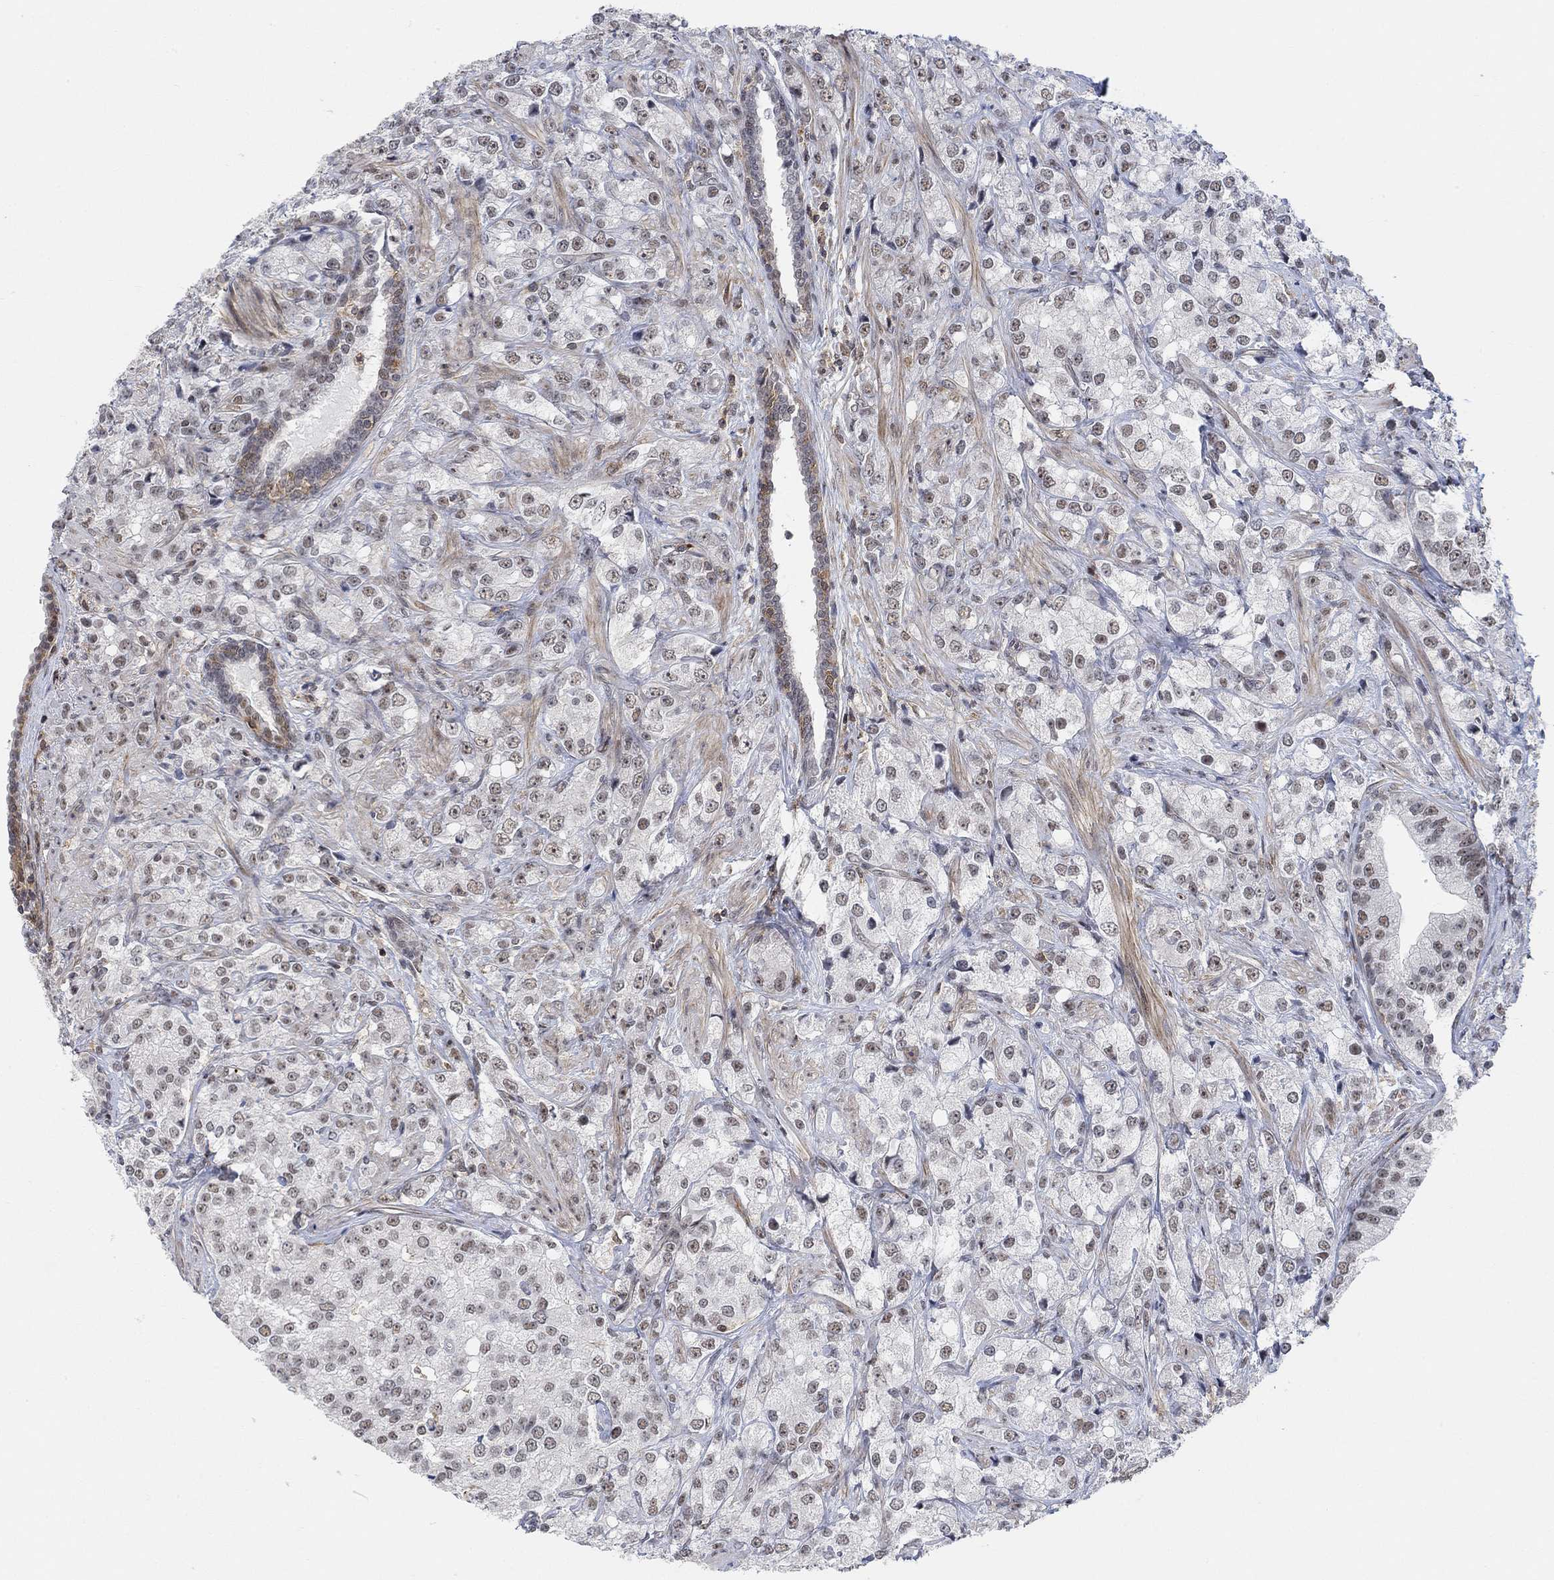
{"staining": {"intensity": "moderate", "quantity": "<25%", "location": "nuclear"}, "tissue": "prostate cancer", "cell_type": "Tumor cells", "image_type": "cancer", "snomed": [{"axis": "morphology", "description": "Adenocarcinoma, NOS"}, {"axis": "topography", "description": "Prostate and seminal vesicle, NOS"}, {"axis": "topography", "description": "Prostate"}], "caption": "The photomicrograph exhibits a brown stain indicating the presence of a protein in the nuclear of tumor cells in prostate cancer.", "gene": "PWWP2B", "patient": {"sex": "male", "age": 68}}